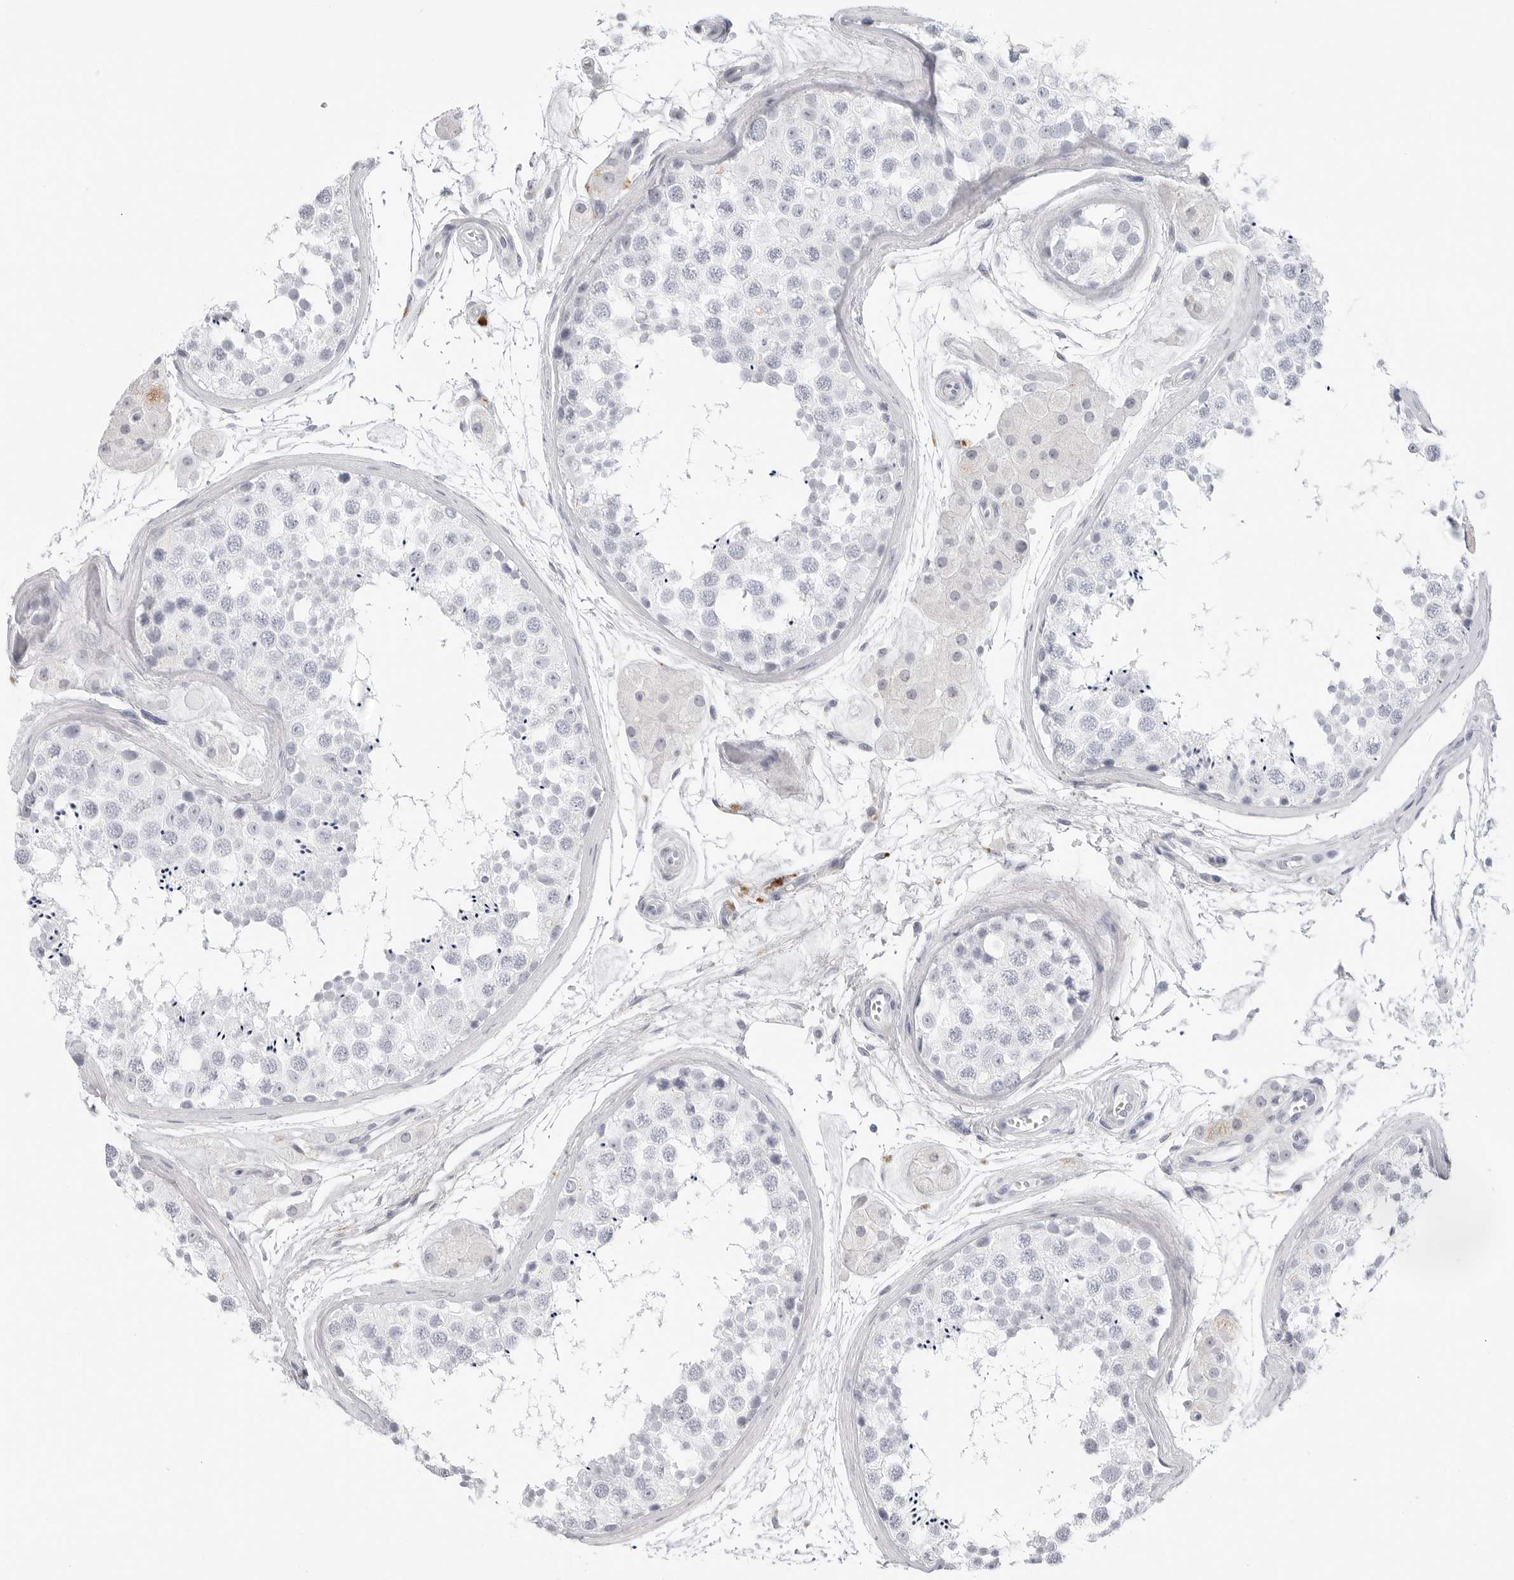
{"staining": {"intensity": "negative", "quantity": "none", "location": "none"}, "tissue": "testis", "cell_type": "Cells in seminiferous ducts", "image_type": "normal", "snomed": [{"axis": "morphology", "description": "Normal tissue, NOS"}, {"axis": "topography", "description": "Testis"}], "caption": "Cells in seminiferous ducts are negative for brown protein staining in benign testis. (DAB immunohistochemistry (IHC), high magnification).", "gene": "AMPD1", "patient": {"sex": "male", "age": 56}}